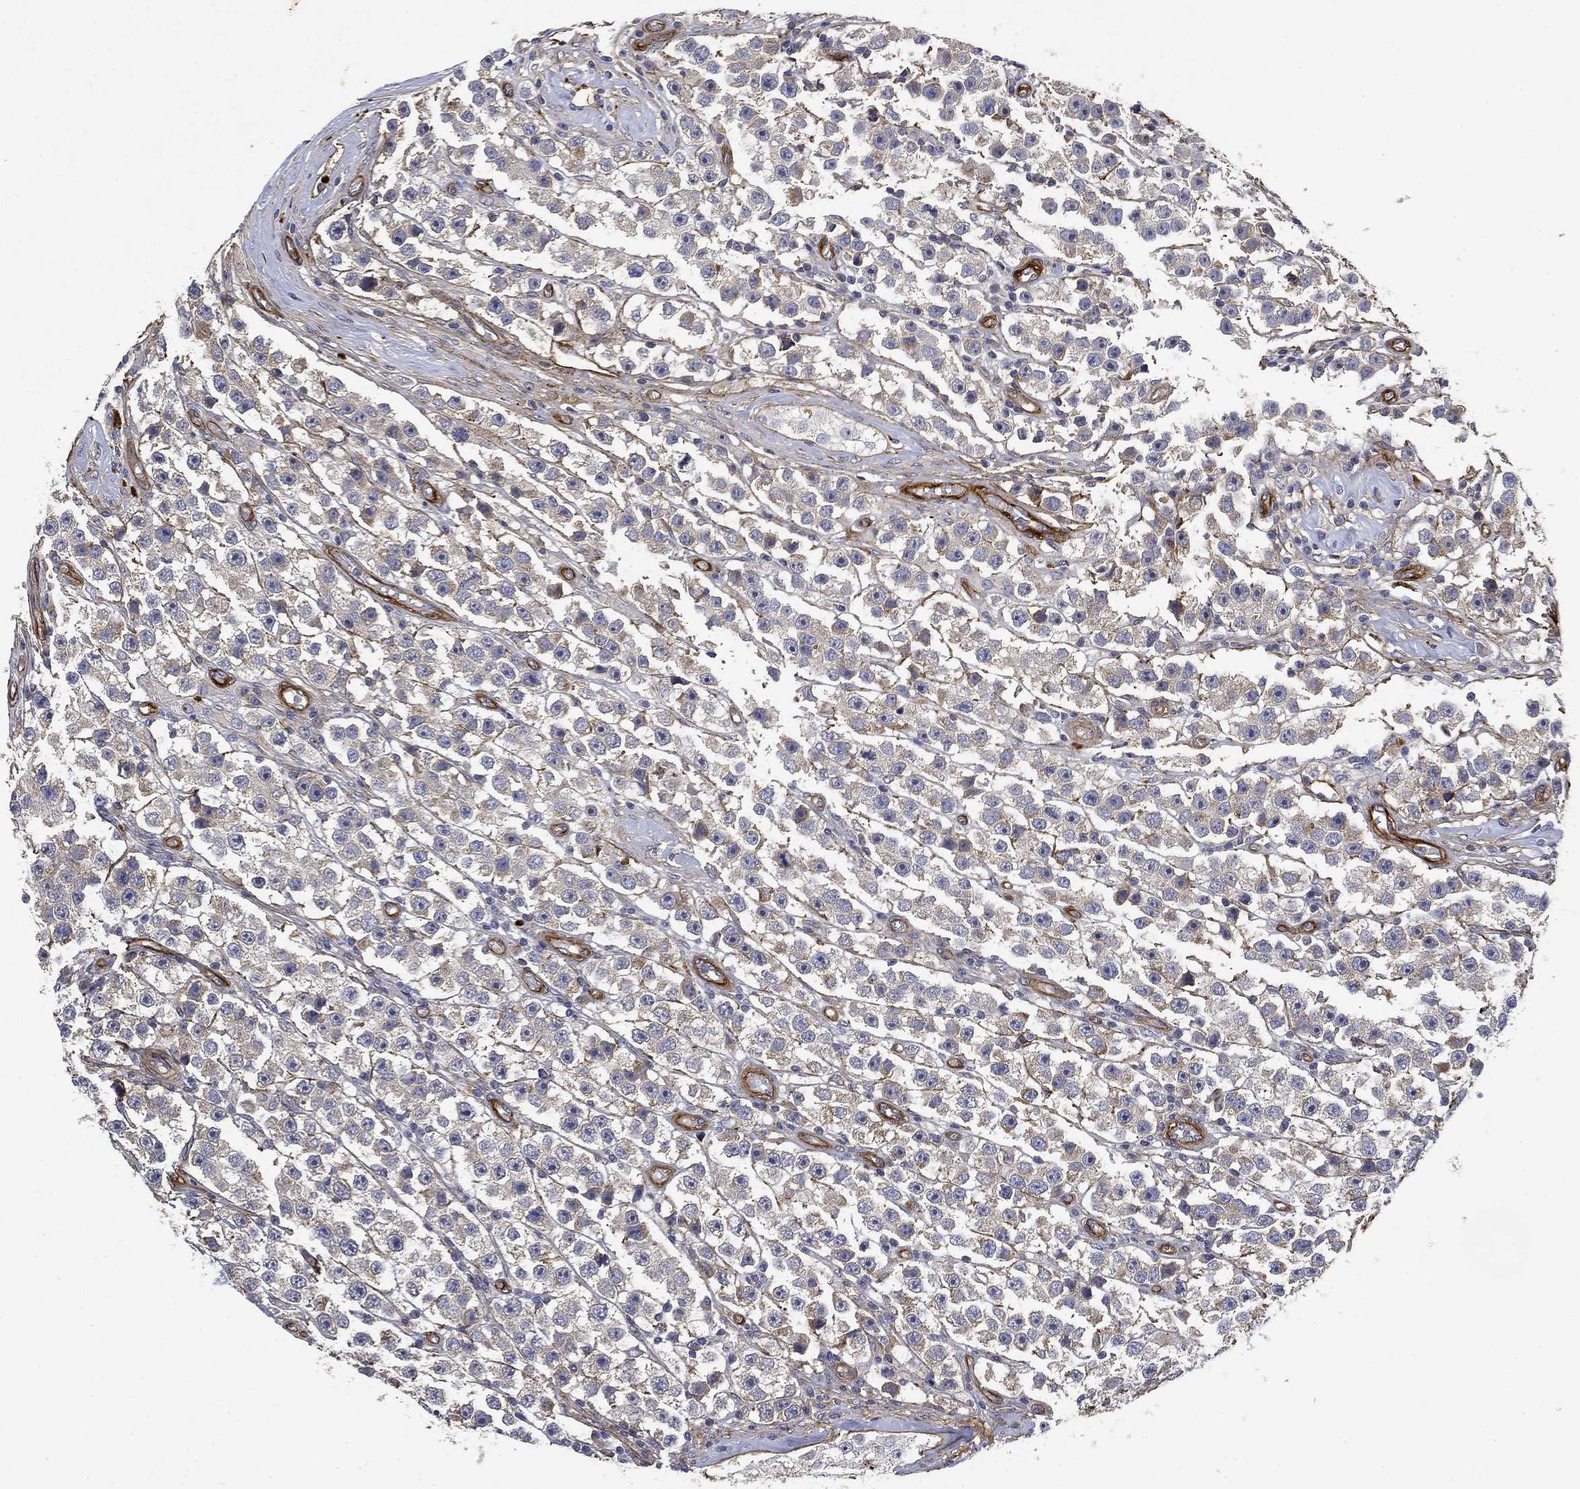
{"staining": {"intensity": "weak", "quantity": "<25%", "location": "cytoplasmic/membranous"}, "tissue": "testis cancer", "cell_type": "Tumor cells", "image_type": "cancer", "snomed": [{"axis": "morphology", "description": "Seminoma, NOS"}, {"axis": "topography", "description": "Testis"}], "caption": "Testis cancer was stained to show a protein in brown. There is no significant expression in tumor cells. (Immunohistochemistry, brightfield microscopy, high magnification).", "gene": "COL4A2", "patient": {"sex": "male", "age": 45}}